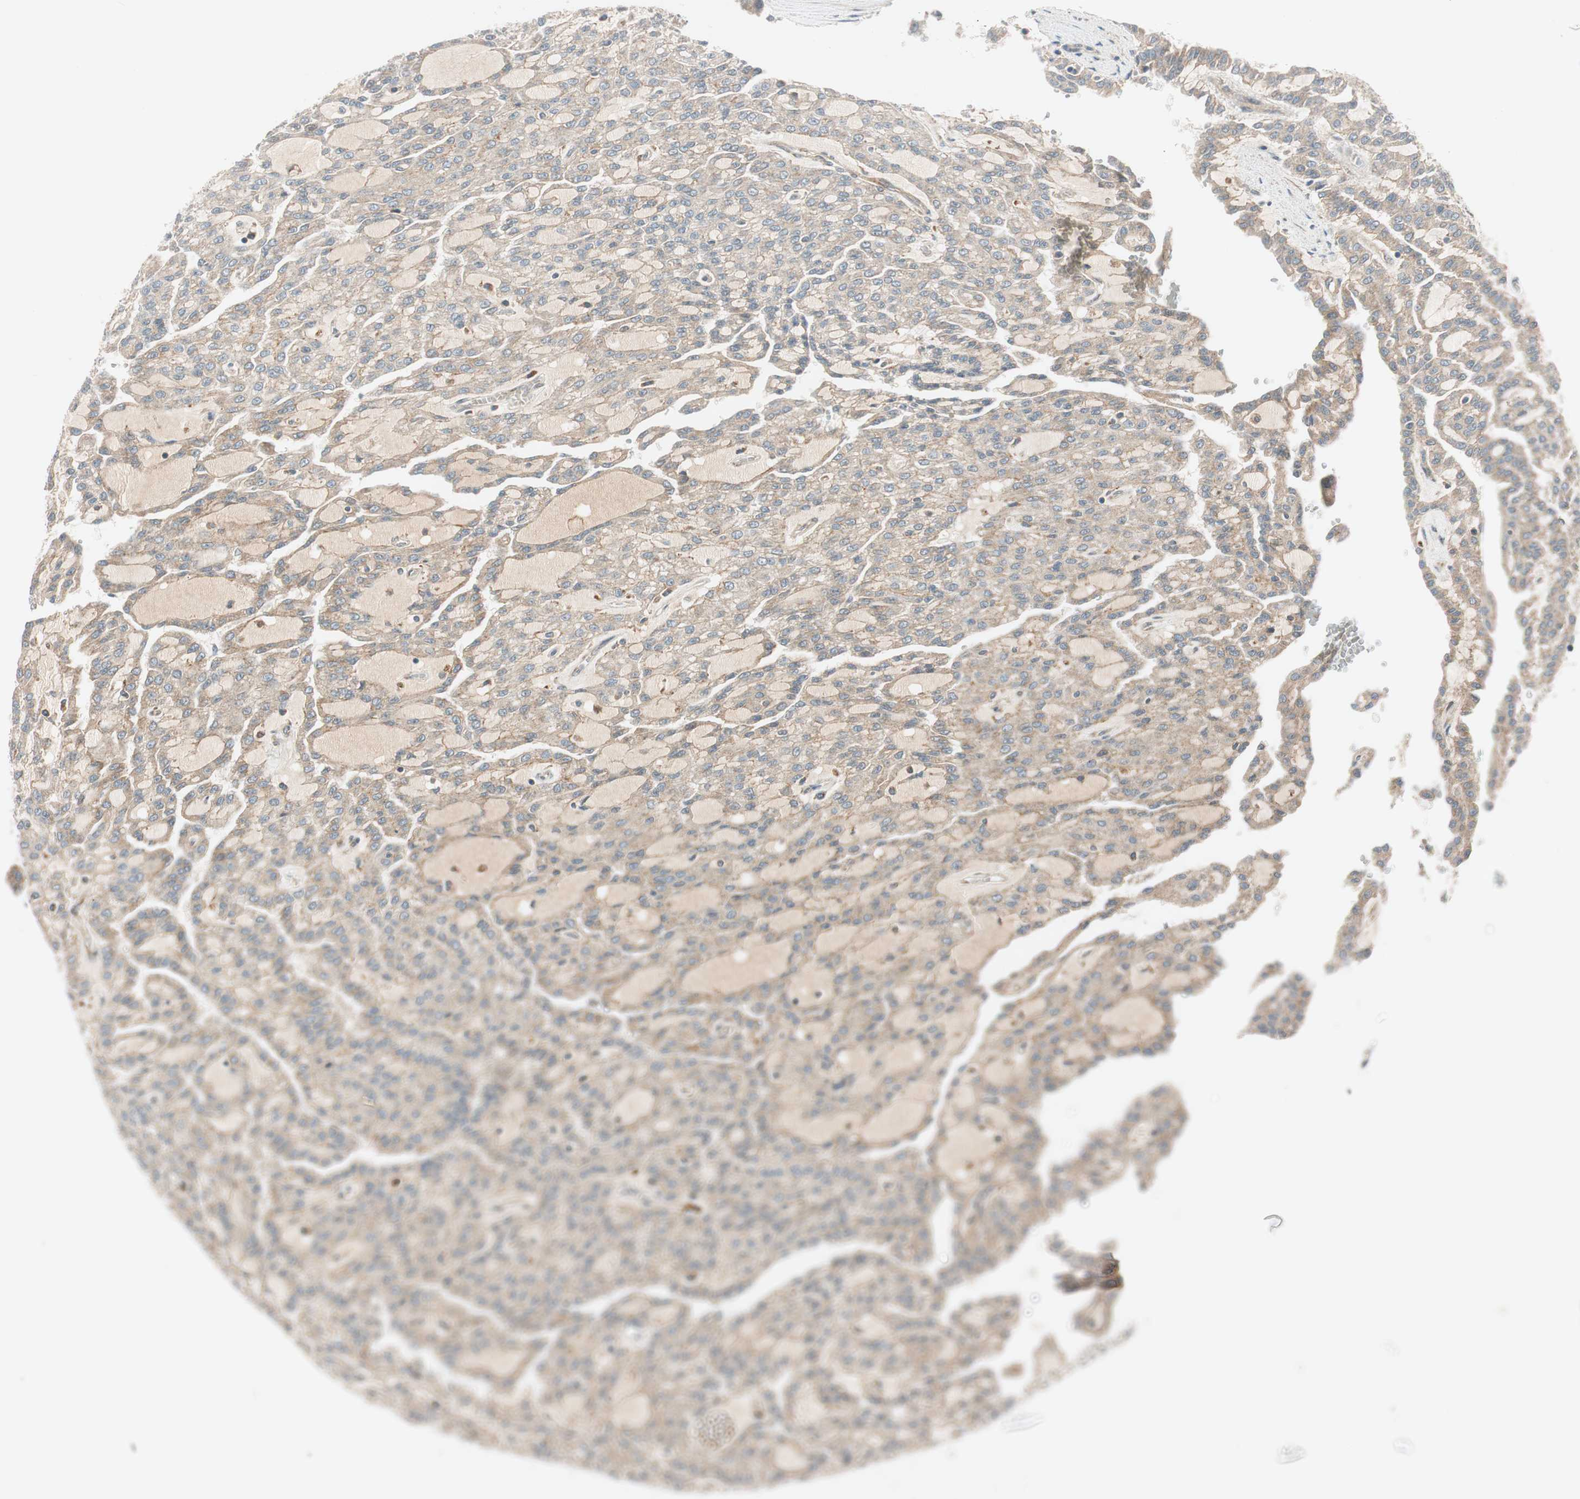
{"staining": {"intensity": "weak", "quantity": ">75%", "location": "cytoplasmic/membranous"}, "tissue": "renal cancer", "cell_type": "Tumor cells", "image_type": "cancer", "snomed": [{"axis": "morphology", "description": "Adenocarcinoma, NOS"}, {"axis": "topography", "description": "Kidney"}], "caption": "The micrograph exhibits staining of adenocarcinoma (renal), revealing weak cytoplasmic/membranous protein expression (brown color) within tumor cells.", "gene": "ABI1", "patient": {"sex": "male", "age": 63}}